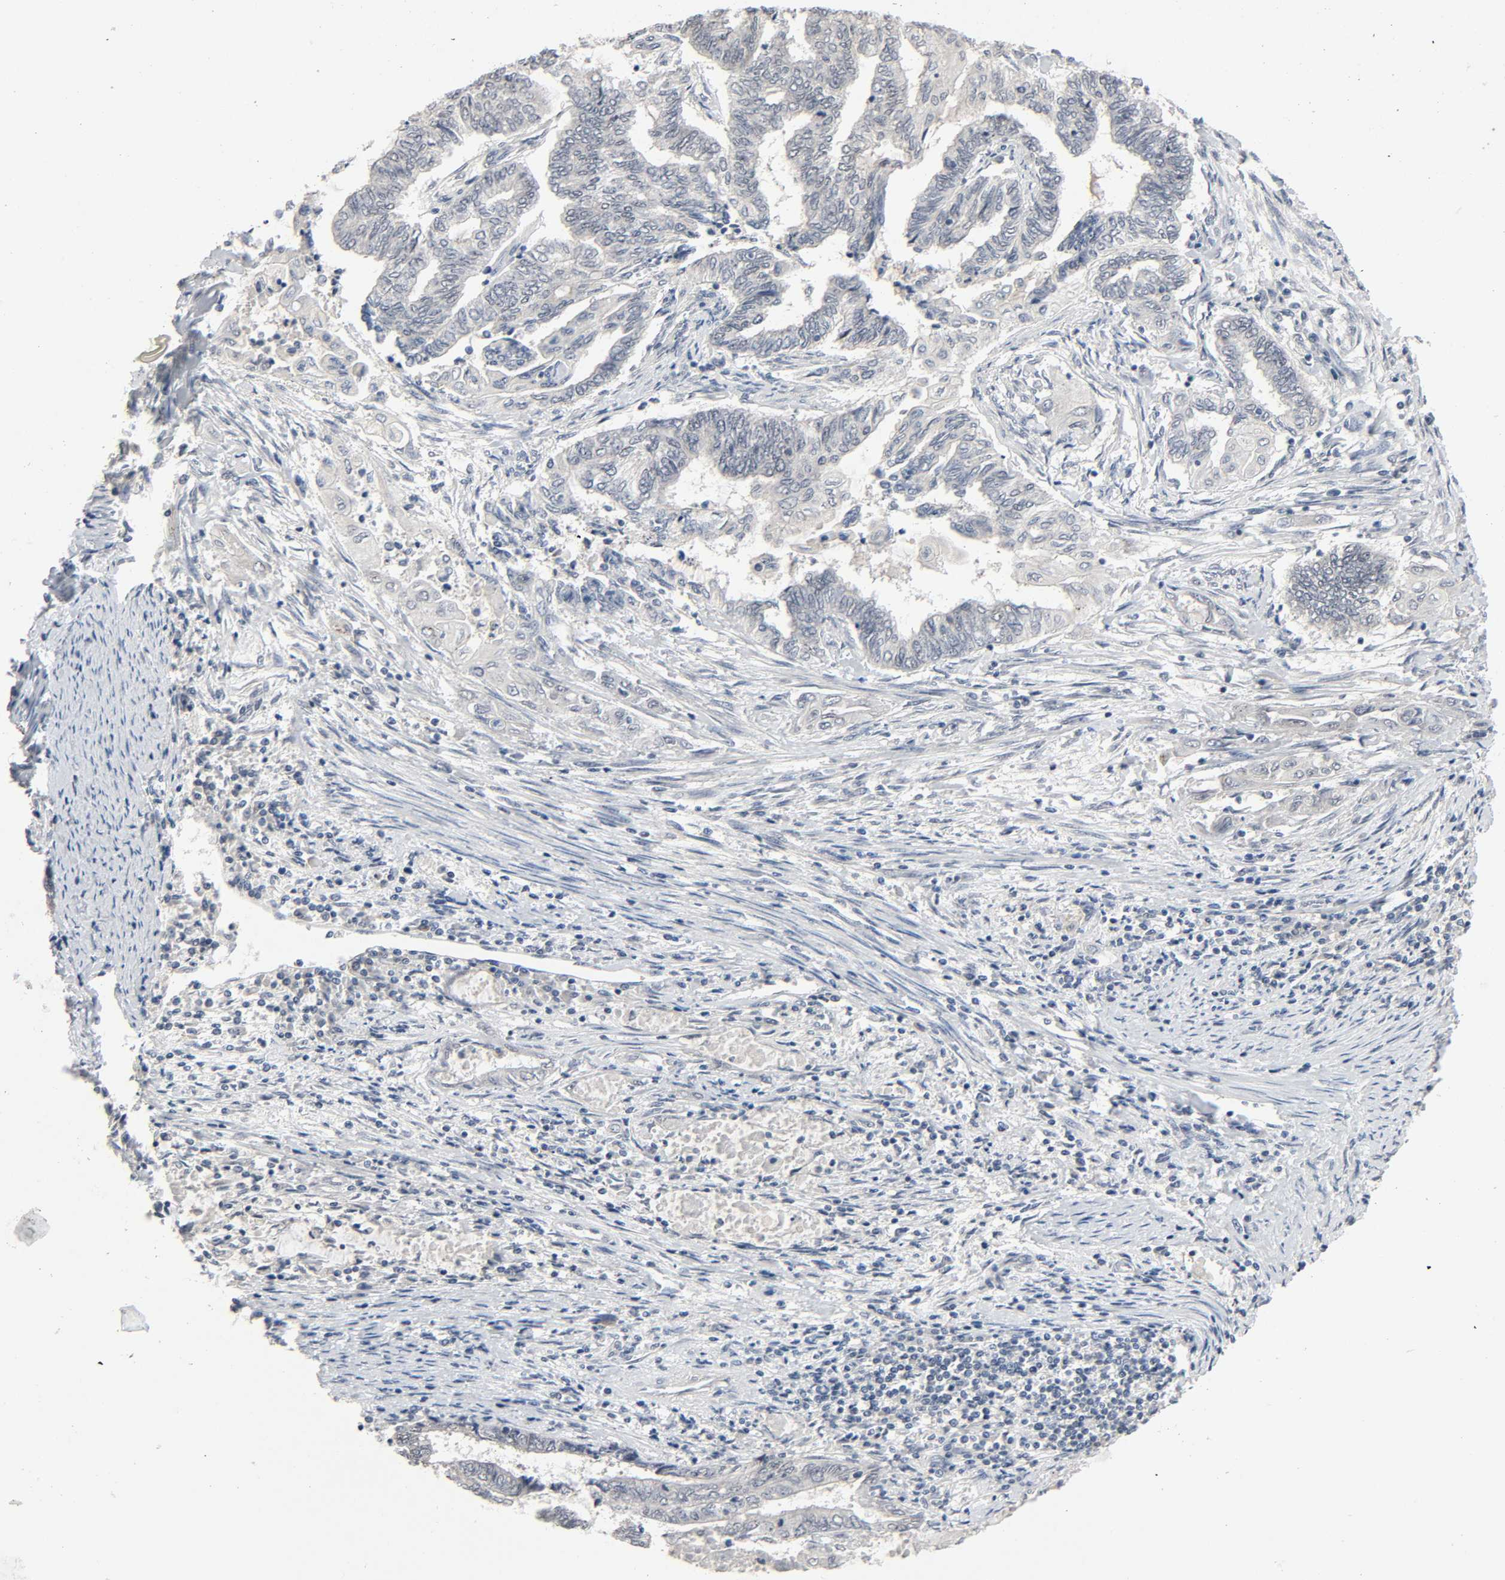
{"staining": {"intensity": "negative", "quantity": "none", "location": "none"}, "tissue": "endometrial cancer", "cell_type": "Tumor cells", "image_type": "cancer", "snomed": [{"axis": "morphology", "description": "Adenocarcinoma, NOS"}, {"axis": "topography", "description": "Uterus"}, {"axis": "topography", "description": "Endometrium"}], "caption": "Immunohistochemistry image of endometrial adenocarcinoma stained for a protein (brown), which shows no staining in tumor cells.", "gene": "MAPKAPK5", "patient": {"sex": "female", "age": 70}}